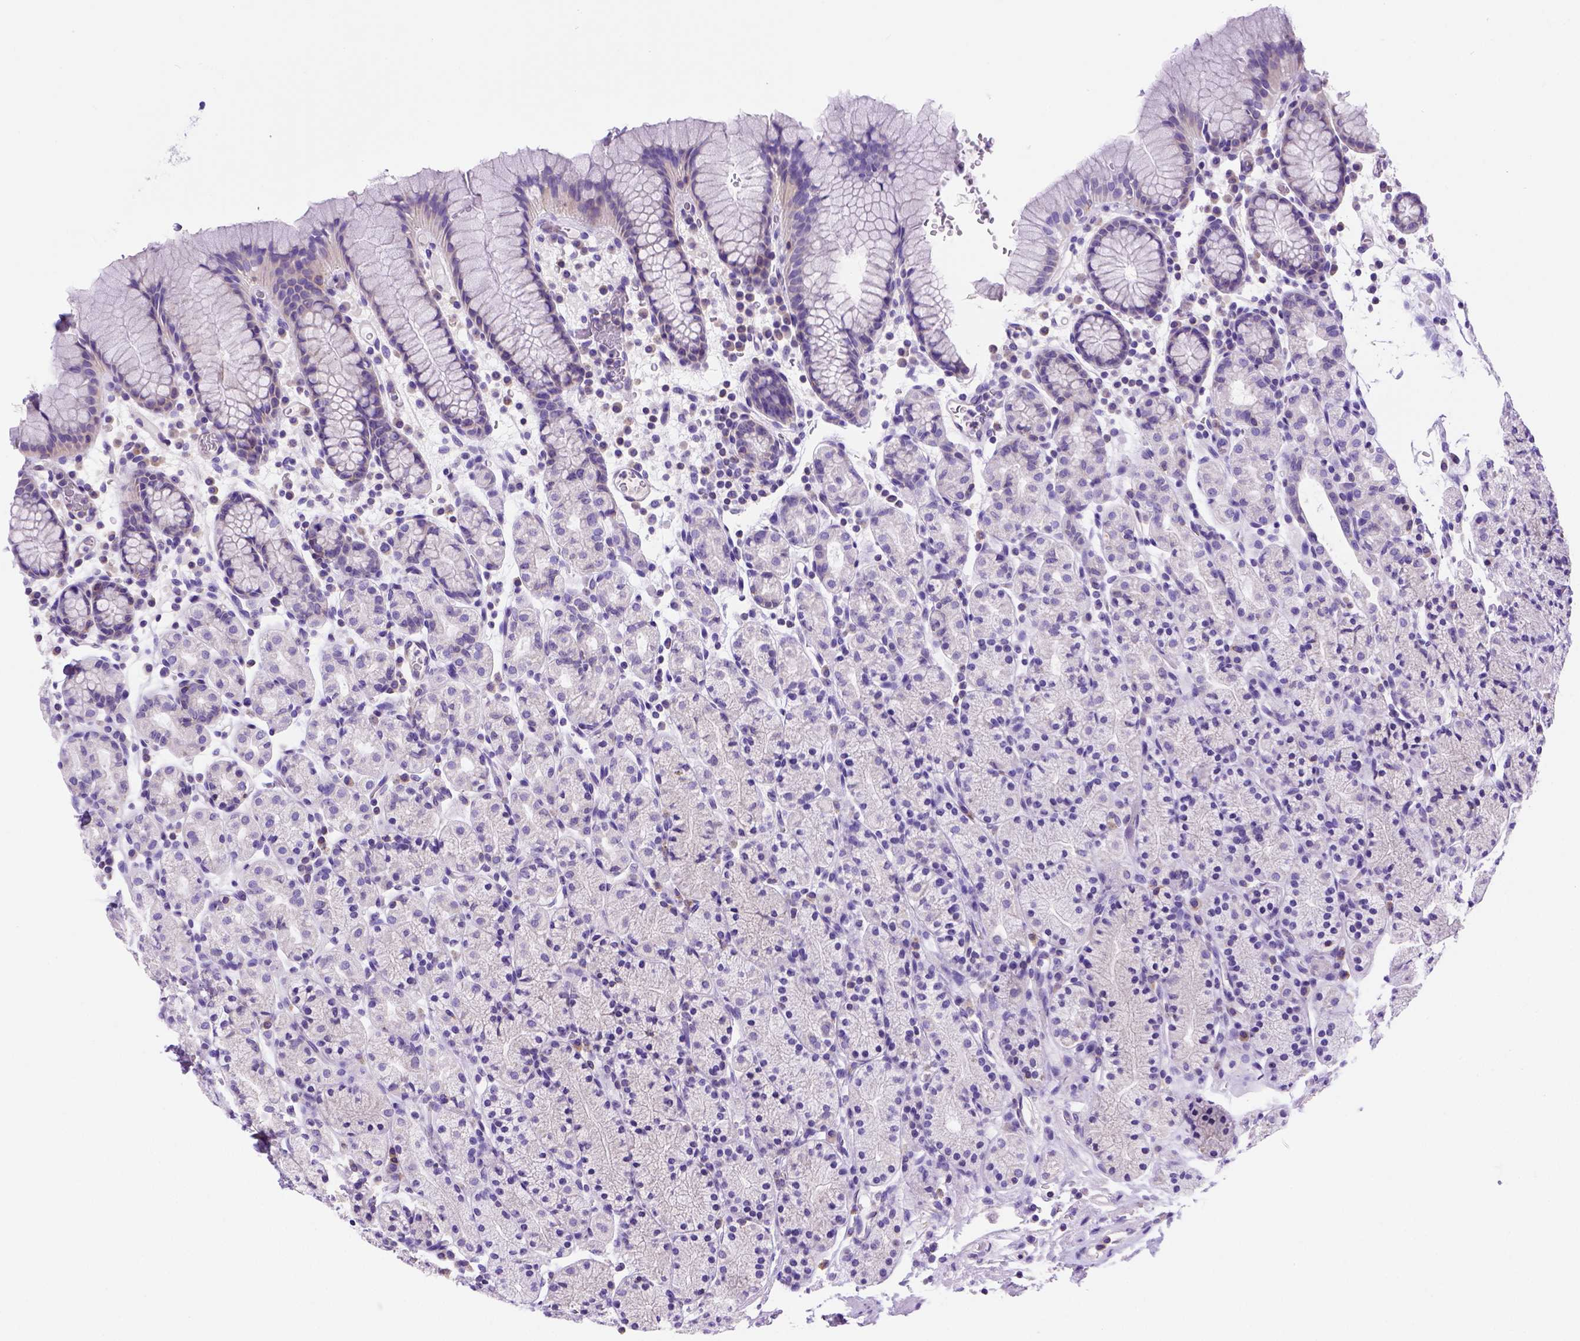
{"staining": {"intensity": "weak", "quantity": "<25%", "location": "cytoplasmic/membranous"}, "tissue": "stomach", "cell_type": "Glandular cells", "image_type": "normal", "snomed": [{"axis": "morphology", "description": "Normal tissue, NOS"}, {"axis": "topography", "description": "Stomach, upper"}, {"axis": "topography", "description": "Stomach"}], "caption": "Immunohistochemistry micrograph of normal stomach stained for a protein (brown), which displays no expression in glandular cells. The staining is performed using DAB (3,3'-diaminobenzidine) brown chromogen with nuclei counter-stained in using hematoxylin.", "gene": "FOXI1", "patient": {"sex": "male", "age": 62}}